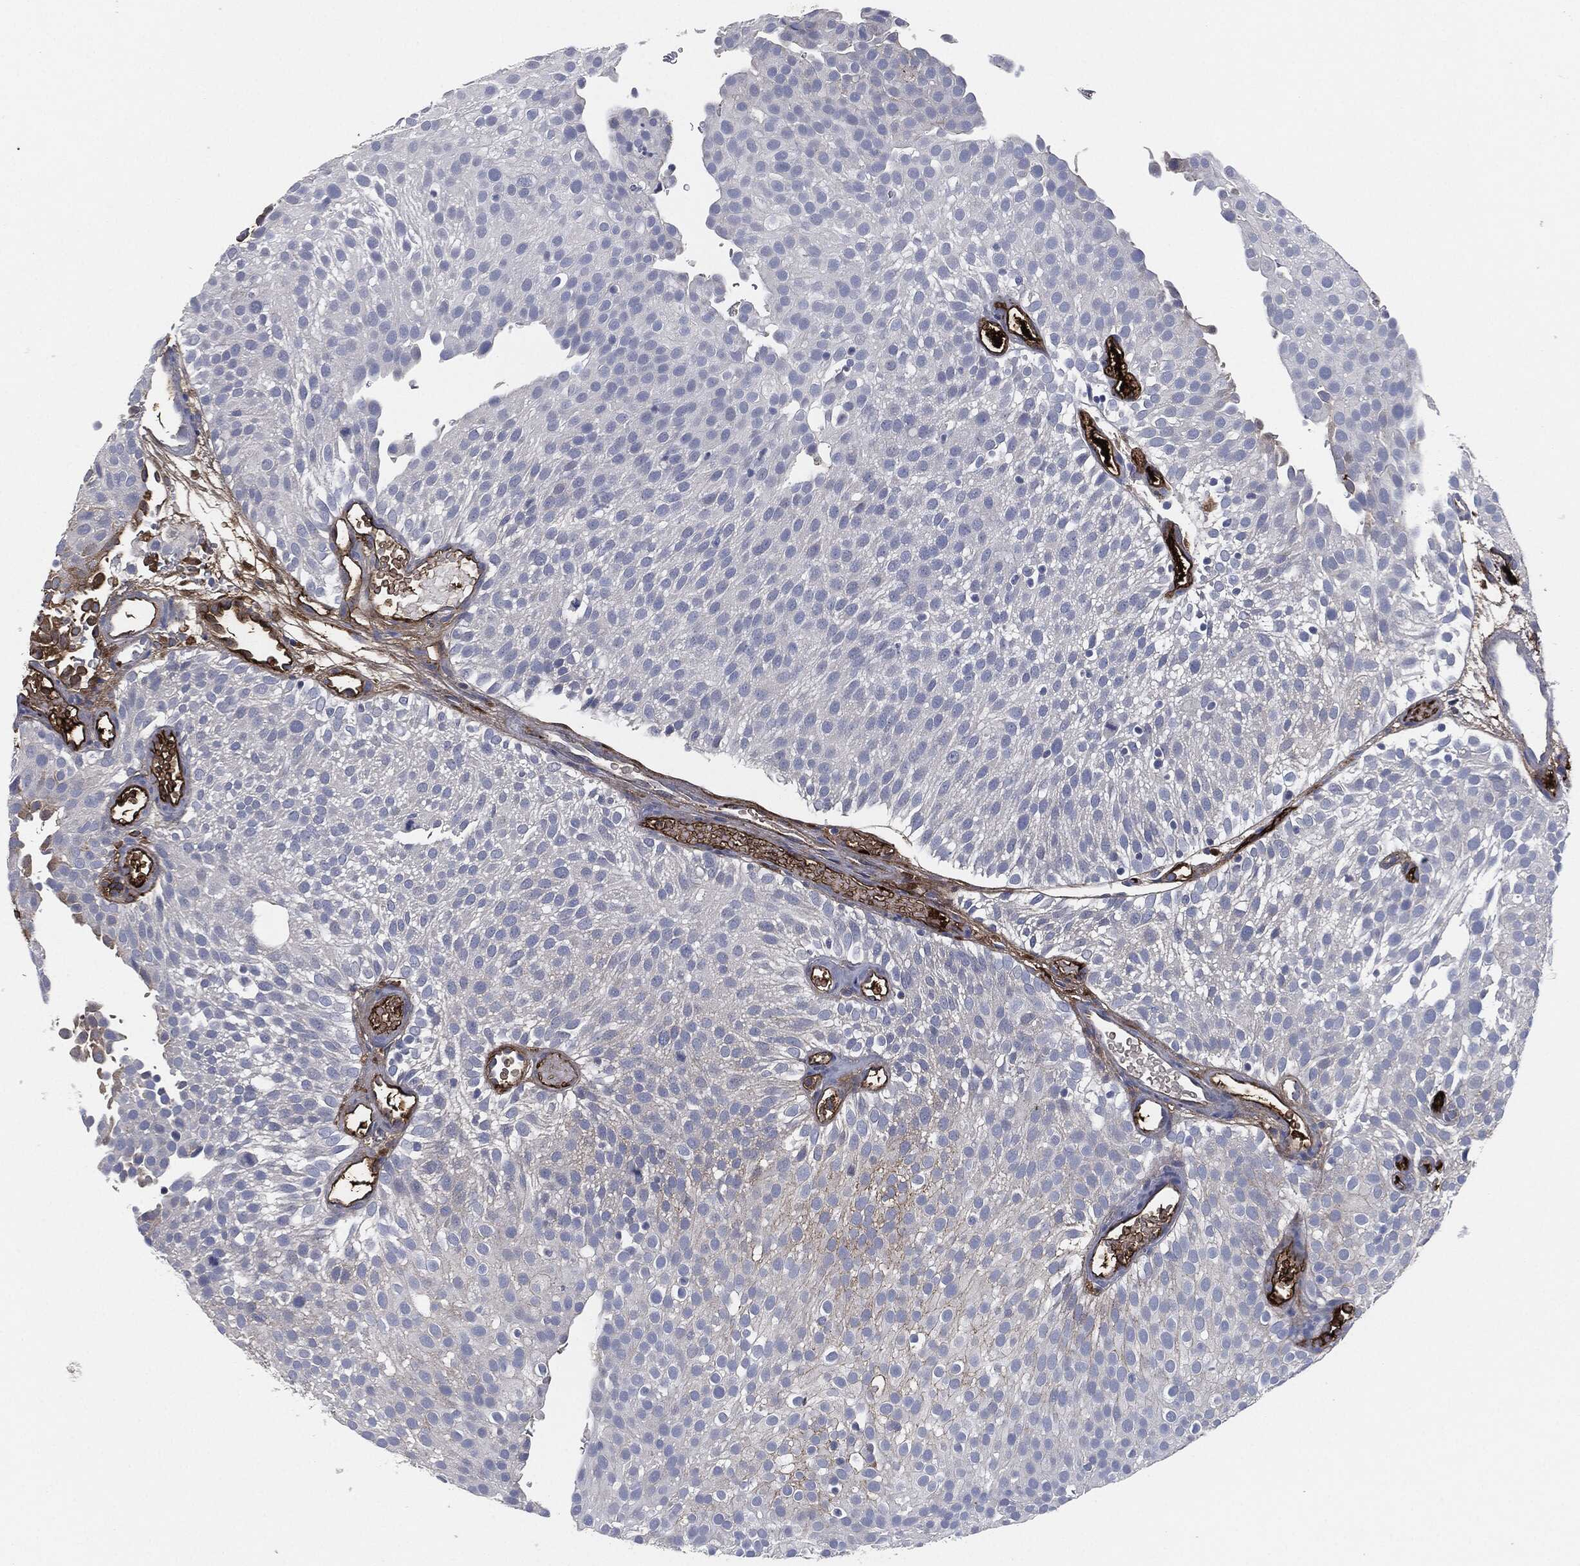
{"staining": {"intensity": "negative", "quantity": "none", "location": "none"}, "tissue": "urothelial cancer", "cell_type": "Tumor cells", "image_type": "cancer", "snomed": [{"axis": "morphology", "description": "Urothelial carcinoma, Low grade"}, {"axis": "topography", "description": "Urinary bladder"}], "caption": "The histopathology image displays no staining of tumor cells in urothelial carcinoma (low-grade).", "gene": "APOB", "patient": {"sex": "male", "age": 78}}